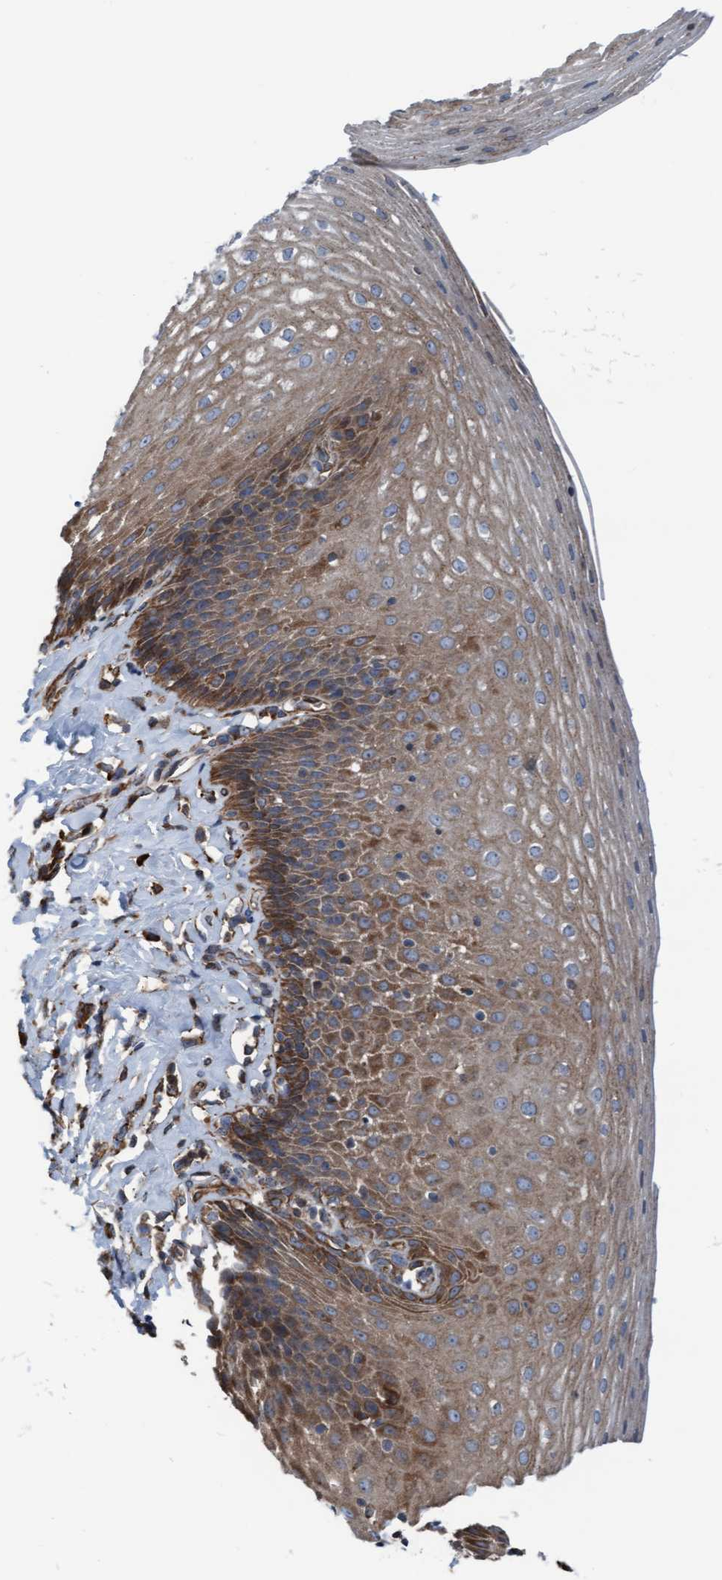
{"staining": {"intensity": "moderate", "quantity": ">75%", "location": "cytoplasmic/membranous"}, "tissue": "esophagus", "cell_type": "Squamous epithelial cells", "image_type": "normal", "snomed": [{"axis": "morphology", "description": "Normal tissue, NOS"}, {"axis": "topography", "description": "Esophagus"}], "caption": "About >75% of squamous epithelial cells in unremarkable human esophagus display moderate cytoplasmic/membranous protein expression as visualized by brown immunohistochemical staining.", "gene": "RAP1GAP2", "patient": {"sex": "female", "age": 61}}